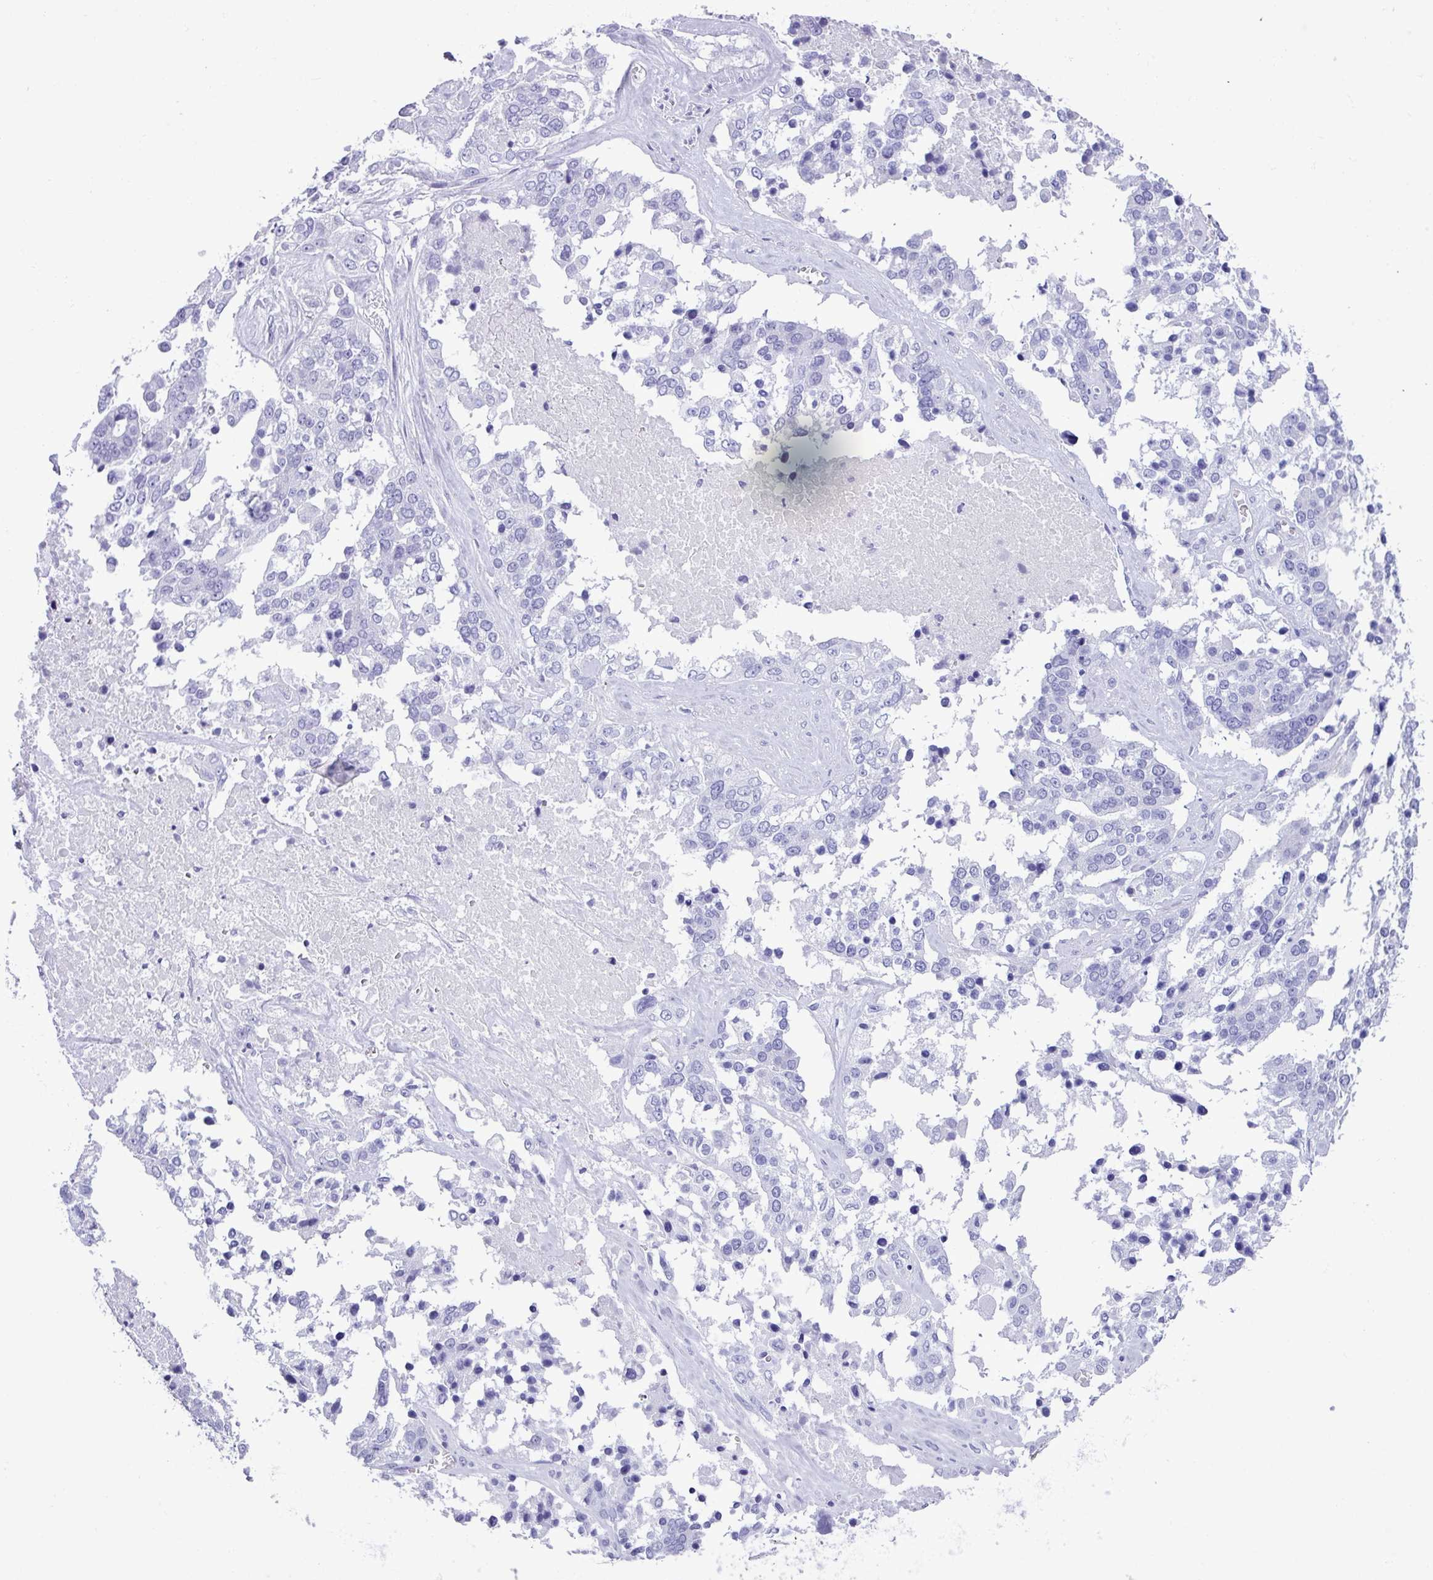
{"staining": {"intensity": "negative", "quantity": "none", "location": "none"}, "tissue": "ovarian cancer", "cell_type": "Tumor cells", "image_type": "cancer", "snomed": [{"axis": "morphology", "description": "Cystadenocarcinoma, serous, NOS"}, {"axis": "topography", "description": "Ovary"}], "caption": "DAB immunohistochemical staining of ovarian serous cystadenocarcinoma exhibits no significant expression in tumor cells.", "gene": "STIMATE", "patient": {"sex": "female", "age": 44}}